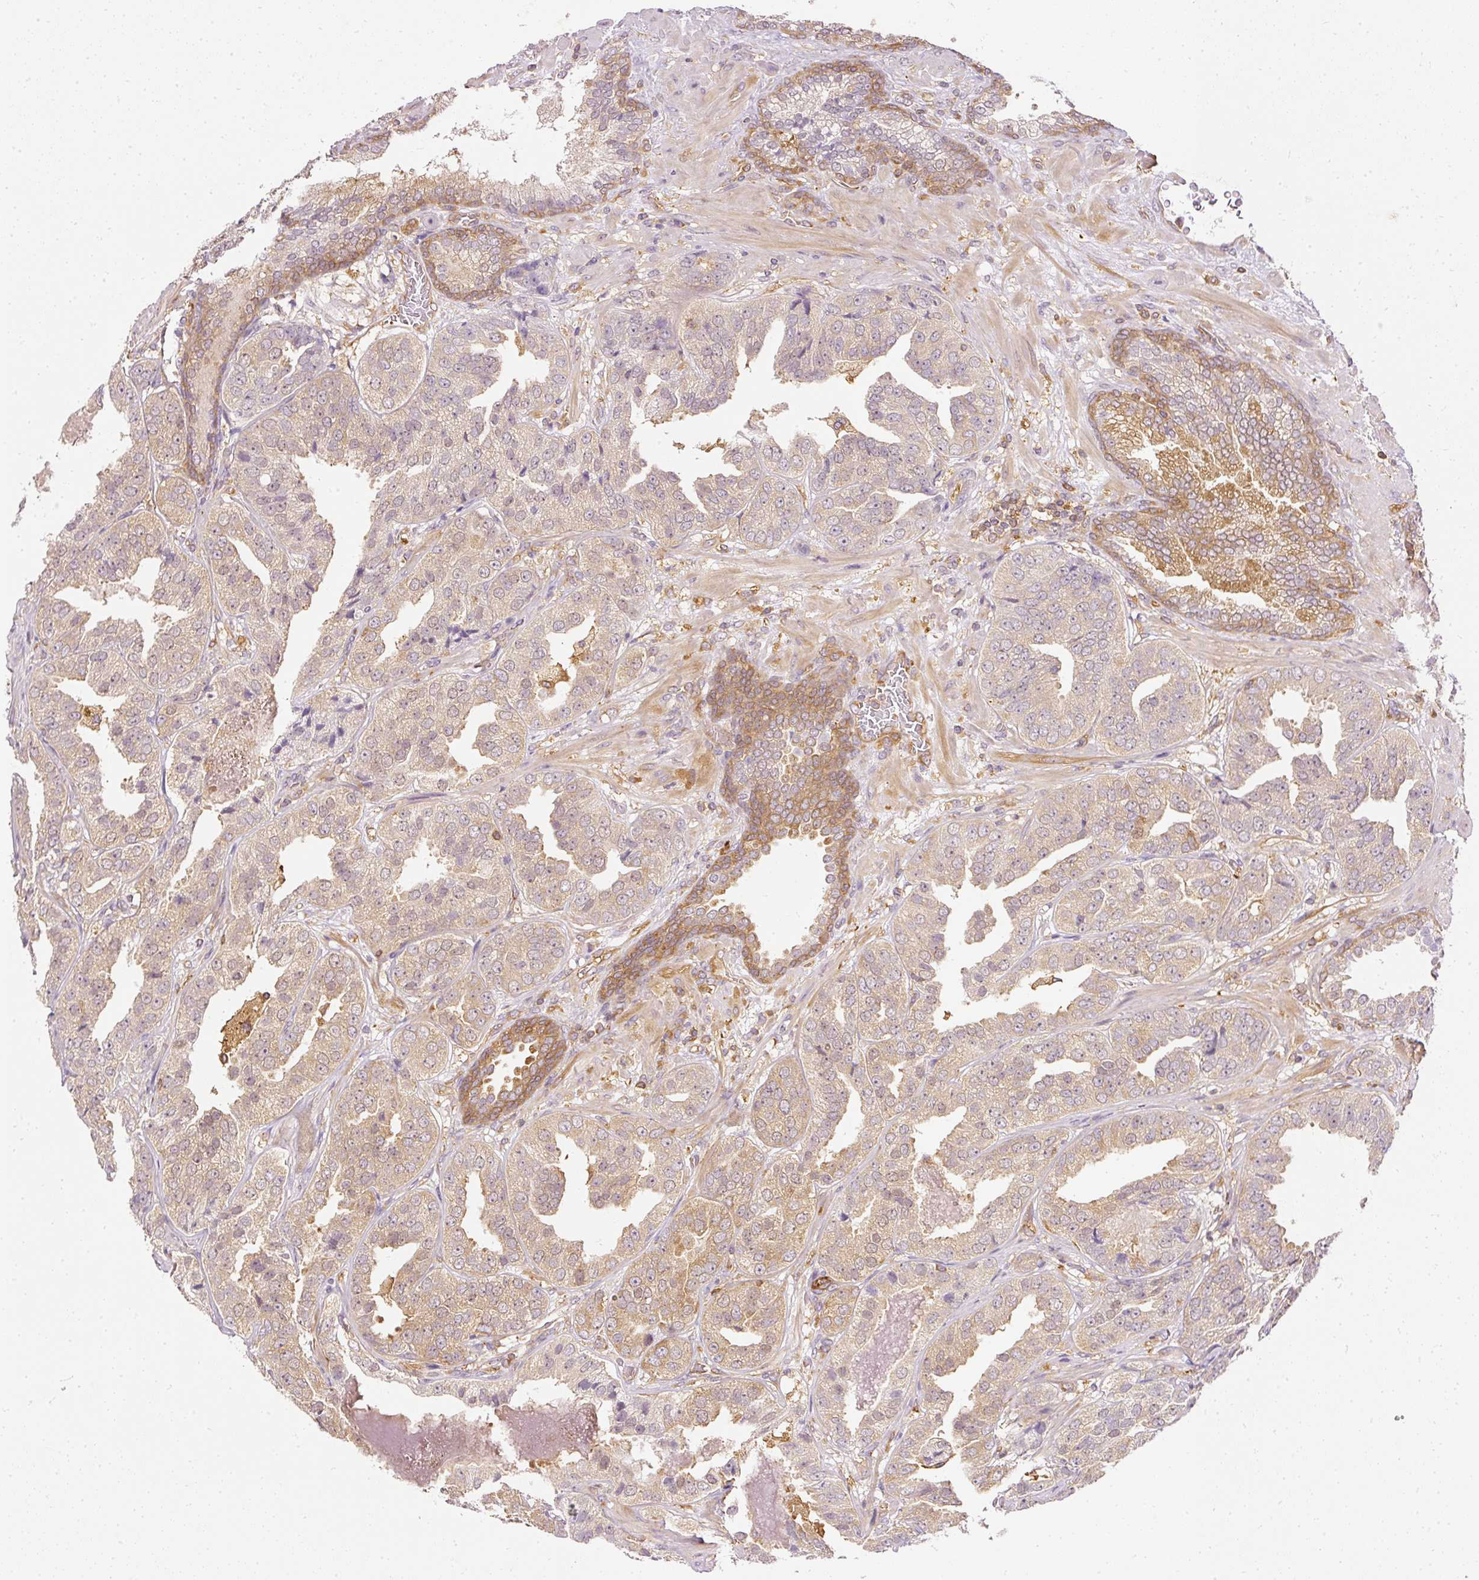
{"staining": {"intensity": "weak", "quantity": "25%-75%", "location": "cytoplasmic/membranous"}, "tissue": "prostate cancer", "cell_type": "Tumor cells", "image_type": "cancer", "snomed": [{"axis": "morphology", "description": "Adenocarcinoma, High grade"}, {"axis": "topography", "description": "Prostate"}], "caption": "The image demonstrates immunohistochemical staining of prostate cancer. There is weak cytoplasmic/membranous positivity is appreciated in approximately 25%-75% of tumor cells. The protein of interest is stained brown, and the nuclei are stained in blue (DAB IHC with brightfield microscopy, high magnification).", "gene": "ARMH3", "patient": {"sex": "male", "age": 63}}